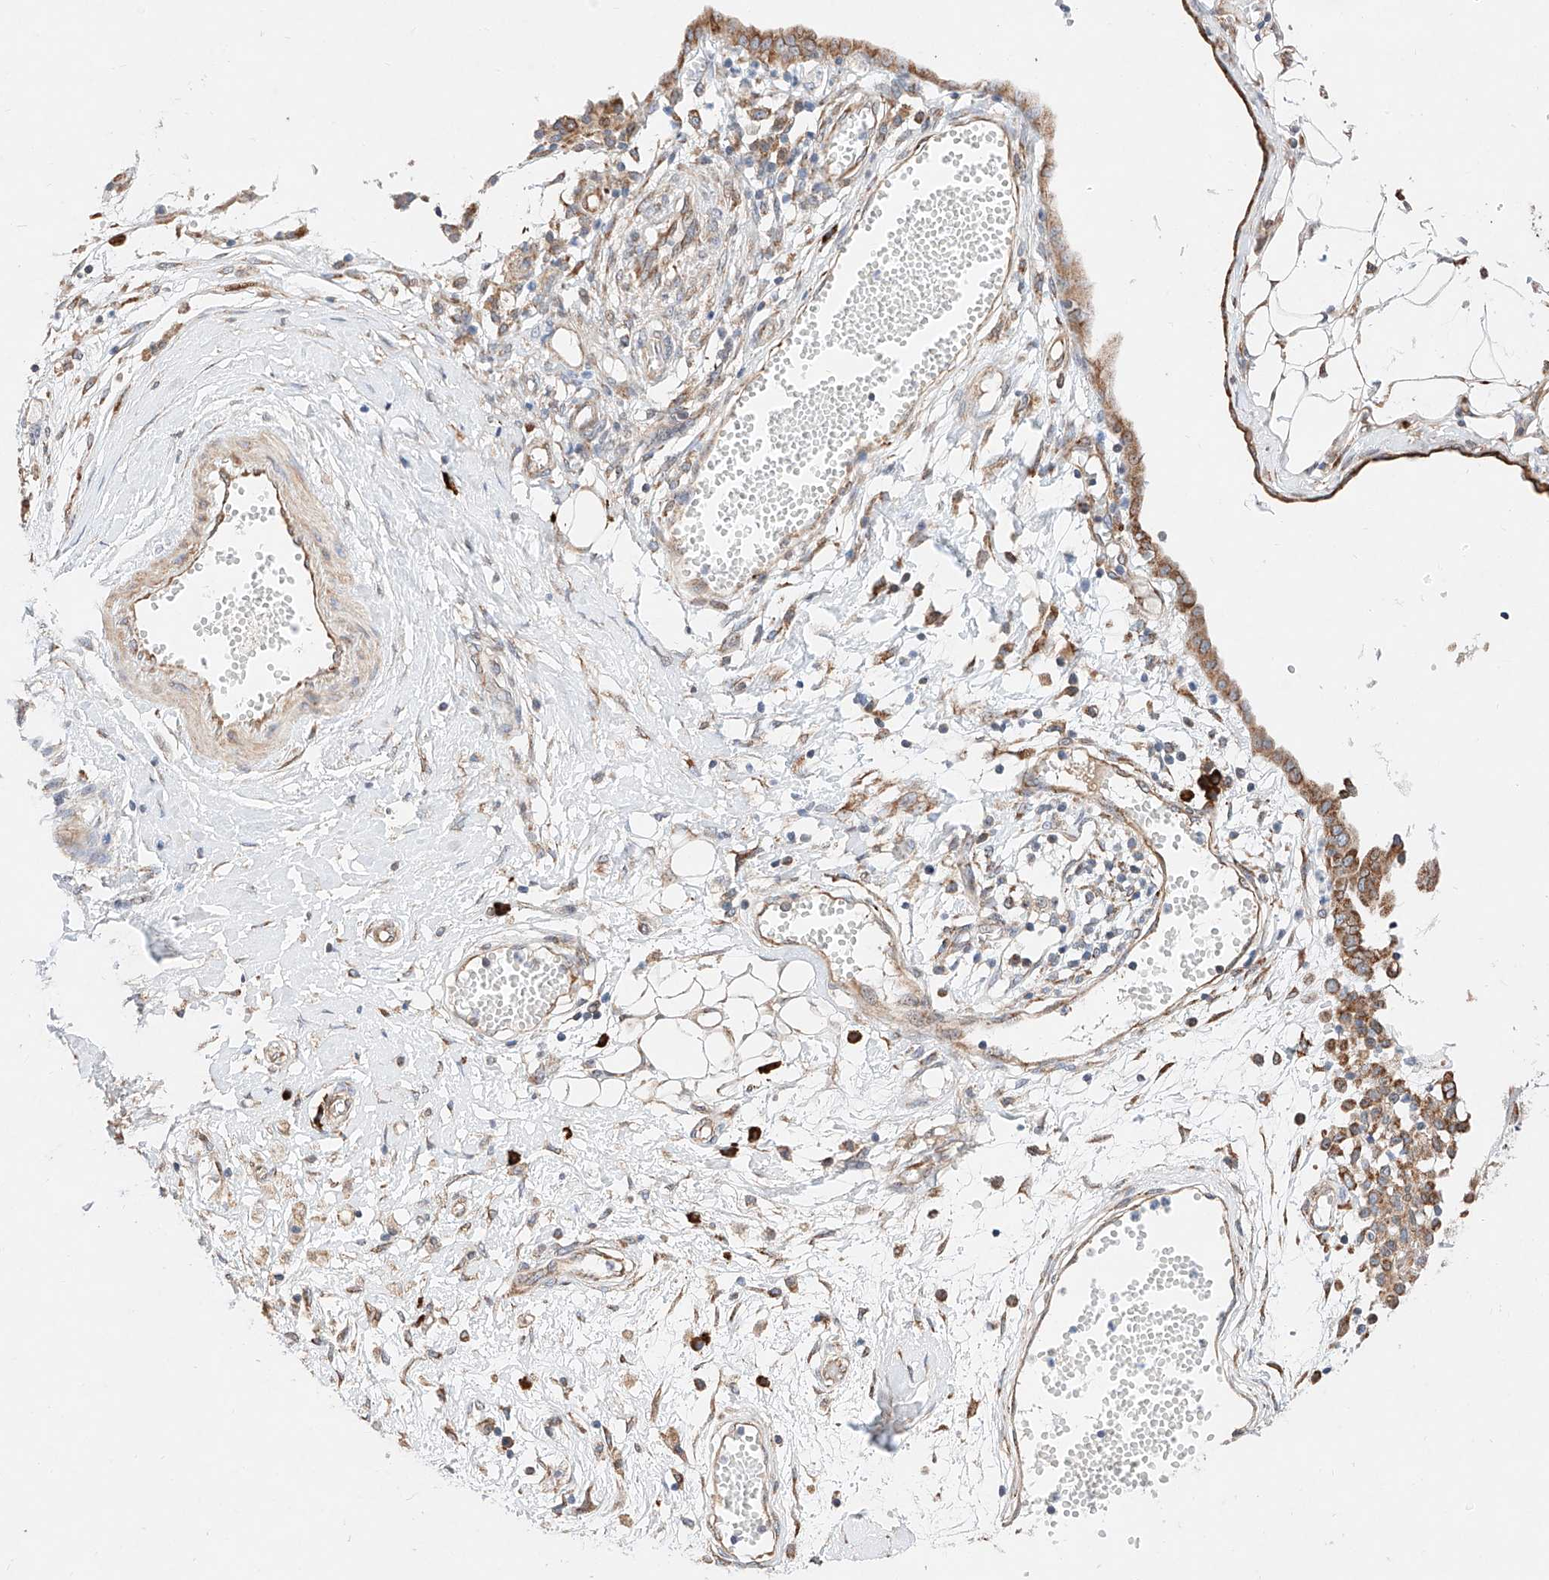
{"staining": {"intensity": "moderate", "quantity": ">75%", "location": "cytoplasmic/membranous"}, "tissue": "ovarian cancer", "cell_type": "Tumor cells", "image_type": "cancer", "snomed": [{"axis": "morphology", "description": "Carcinoma, endometroid"}, {"axis": "topography", "description": "Ovary"}], "caption": "The photomicrograph reveals a brown stain indicating the presence of a protein in the cytoplasmic/membranous of tumor cells in ovarian cancer (endometroid carcinoma). (DAB IHC, brown staining for protein, blue staining for nuclei).", "gene": "ATP9B", "patient": {"sex": "female", "age": 42}}